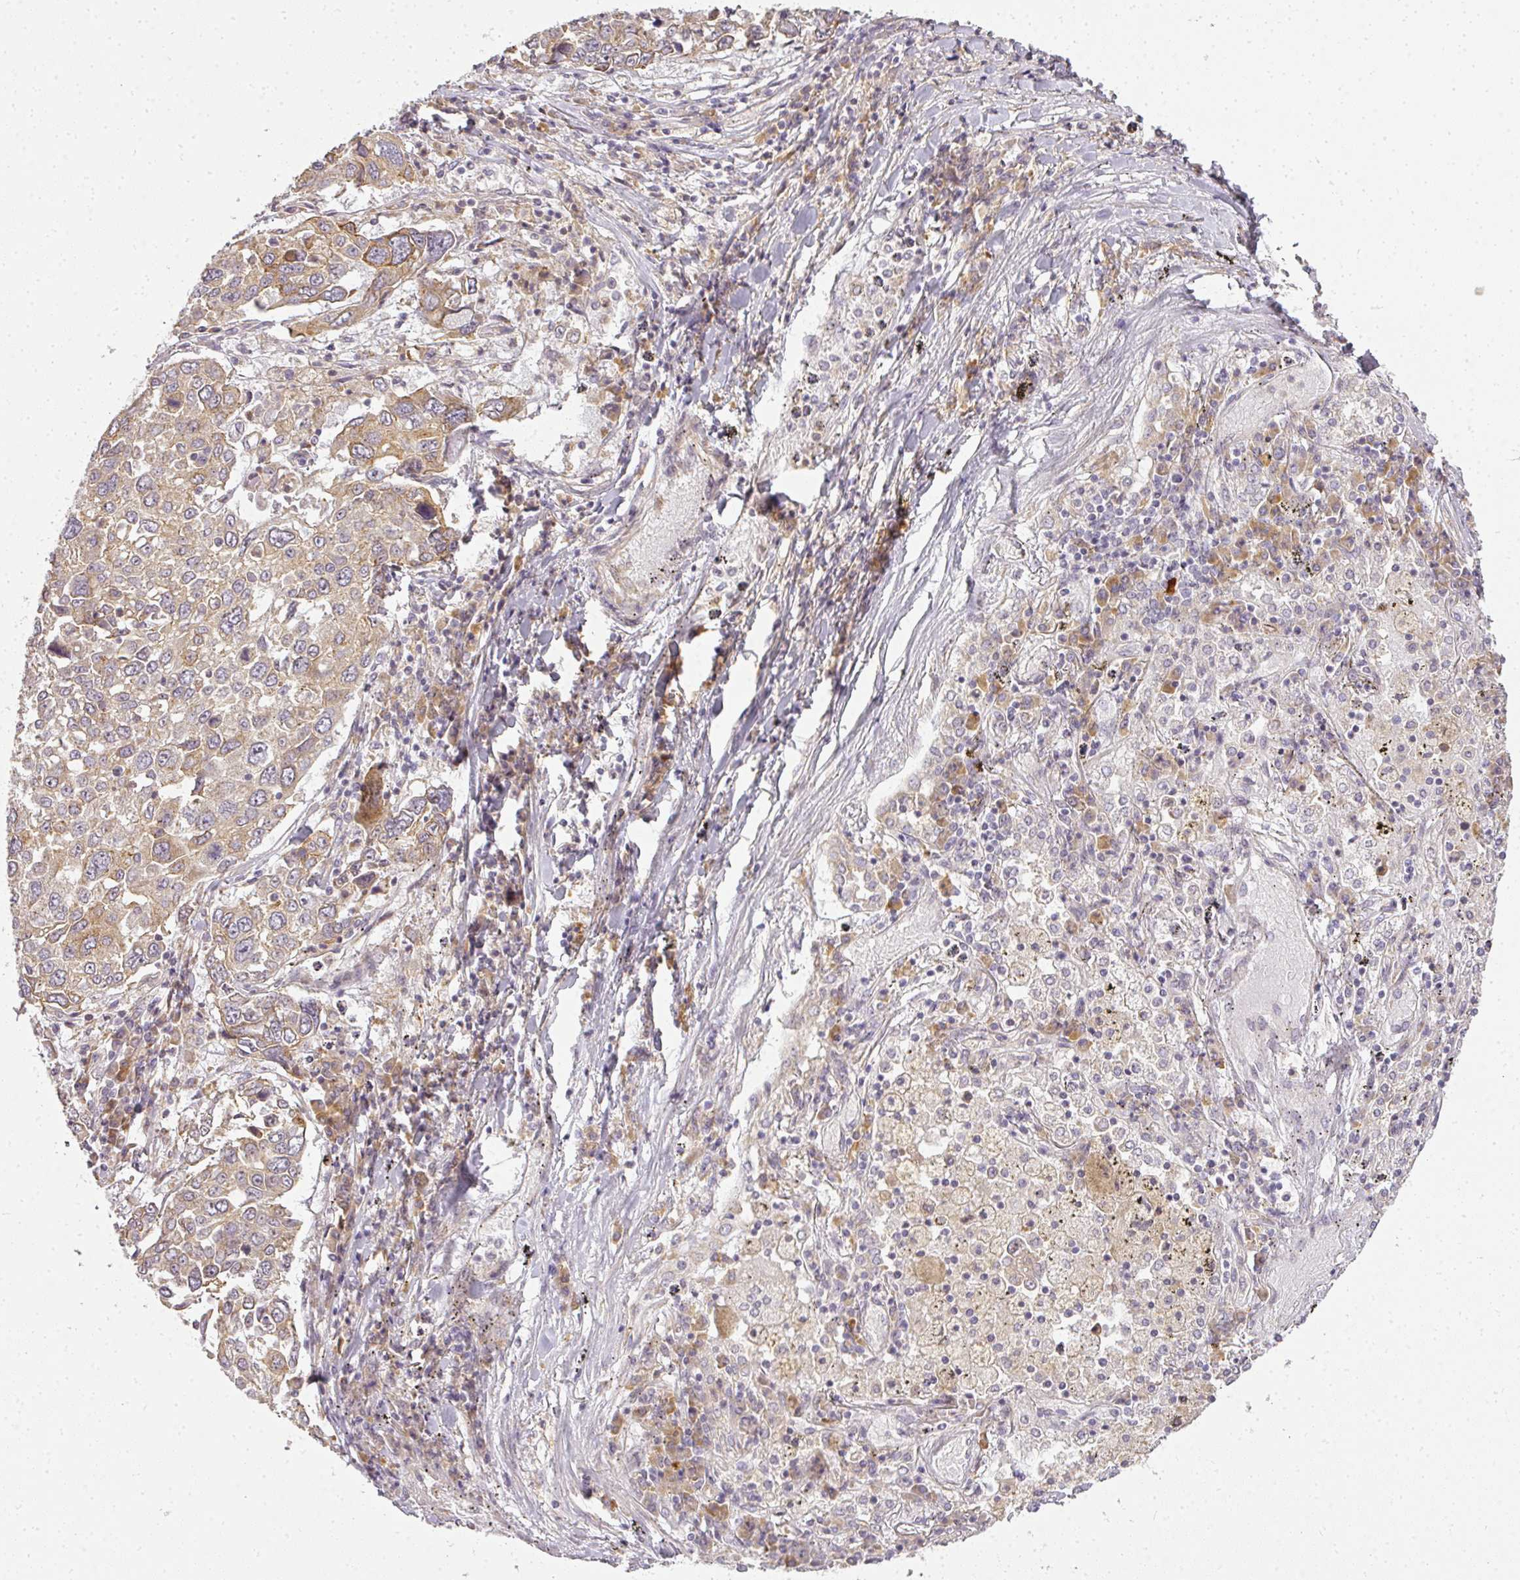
{"staining": {"intensity": "weak", "quantity": "25%-75%", "location": "cytoplasmic/membranous"}, "tissue": "lung cancer", "cell_type": "Tumor cells", "image_type": "cancer", "snomed": [{"axis": "morphology", "description": "Squamous cell carcinoma, NOS"}, {"axis": "topography", "description": "Lung"}], "caption": "Tumor cells show low levels of weak cytoplasmic/membranous expression in approximately 25%-75% of cells in squamous cell carcinoma (lung). The protein is stained brown, and the nuclei are stained in blue (DAB (3,3'-diaminobenzidine) IHC with brightfield microscopy, high magnification).", "gene": "MED19", "patient": {"sex": "male", "age": 65}}